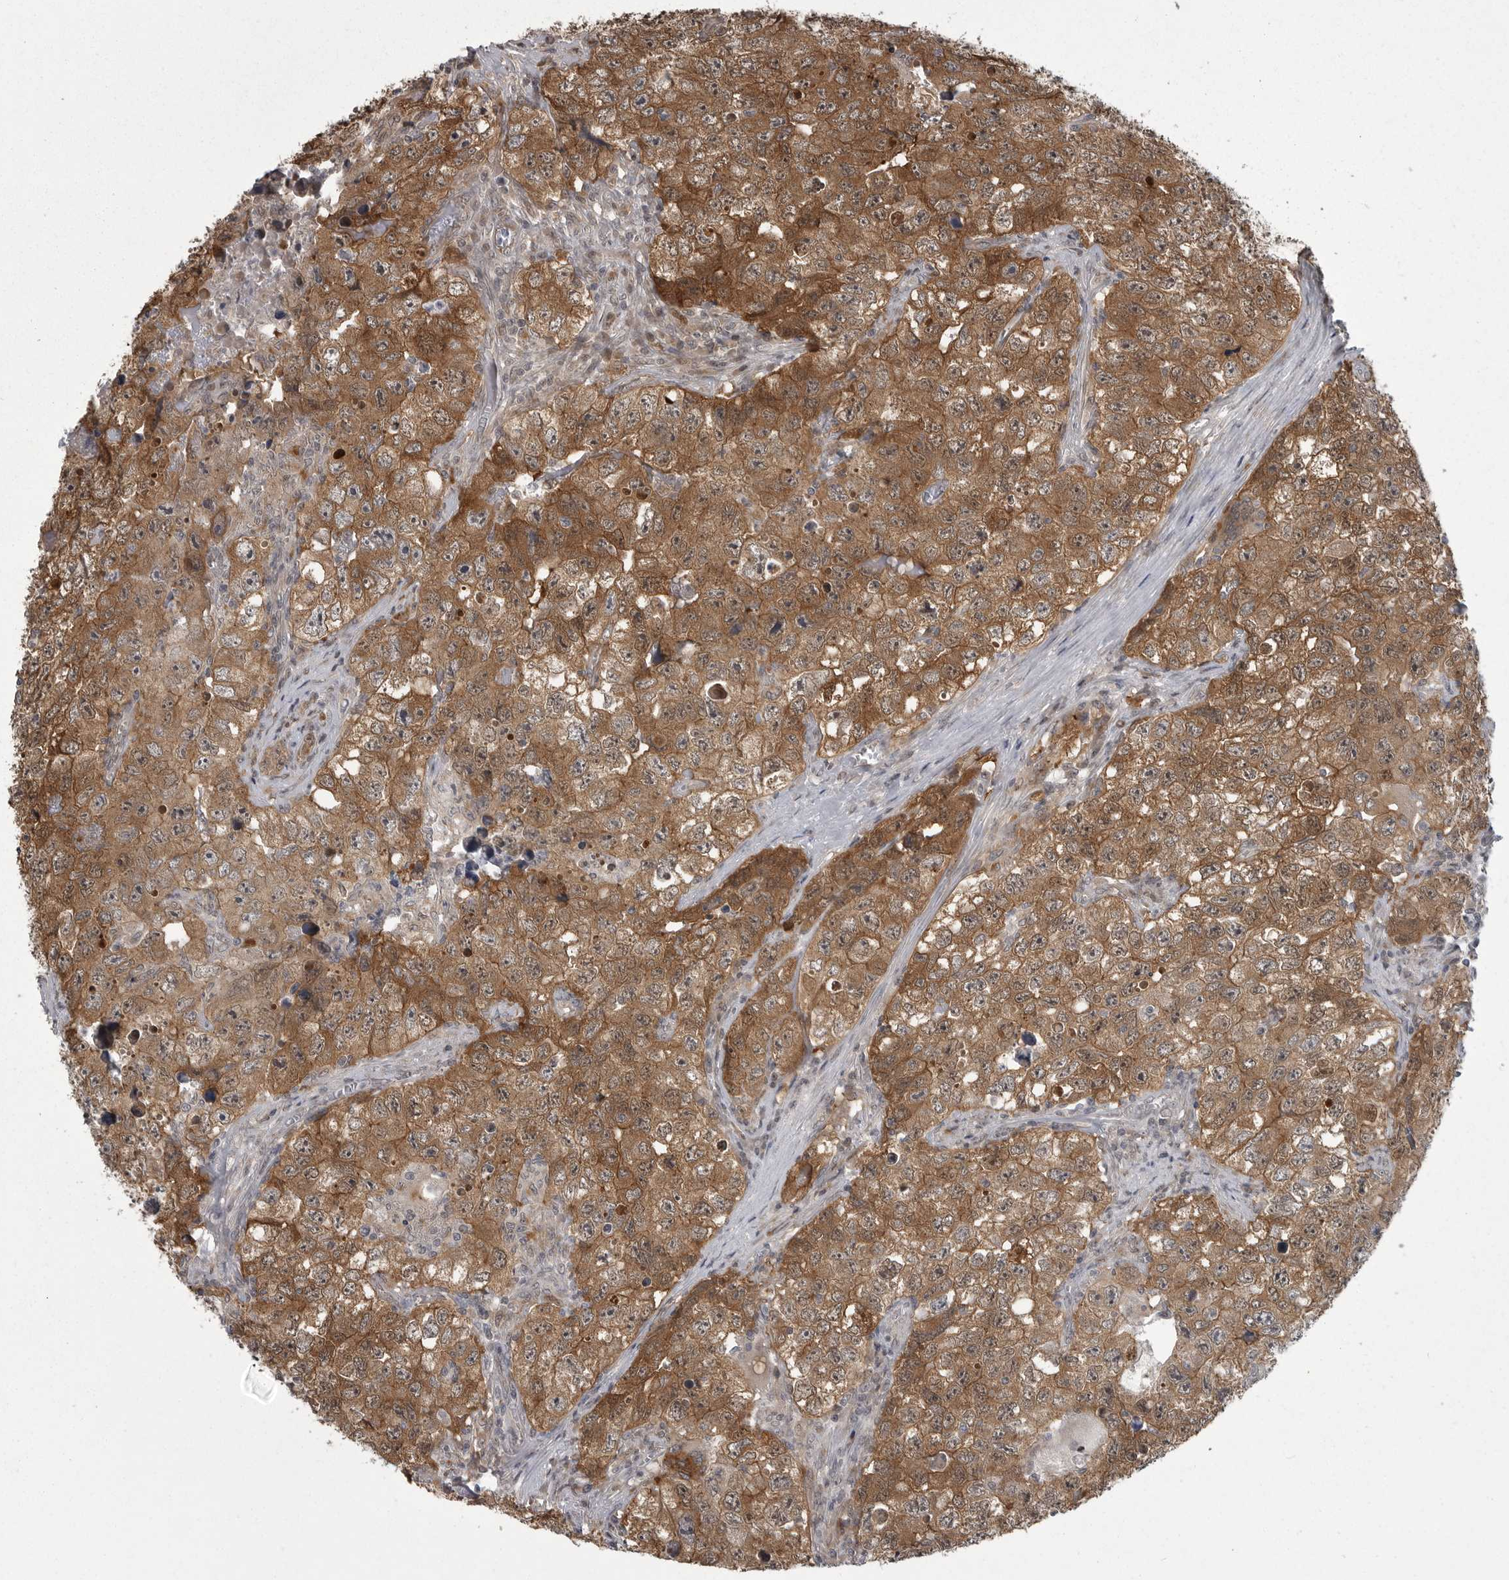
{"staining": {"intensity": "moderate", "quantity": ">75%", "location": "cytoplasmic/membranous"}, "tissue": "testis cancer", "cell_type": "Tumor cells", "image_type": "cancer", "snomed": [{"axis": "morphology", "description": "Seminoma, NOS"}, {"axis": "morphology", "description": "Carcinoma, Embryonal, NOS"}, {"axis": "topography", "description": "Testis"}], "caption": "IHC (DAB (3,3'-diaminobenzidine)) staining of embryonal carcinoma (testis) demonstrates moderate cytoplasmic/membranous protein expression in approximately >75% of tumor cells.", "gene": "PPP1R9A", "patient": {"sex": "male", "age": 43}}